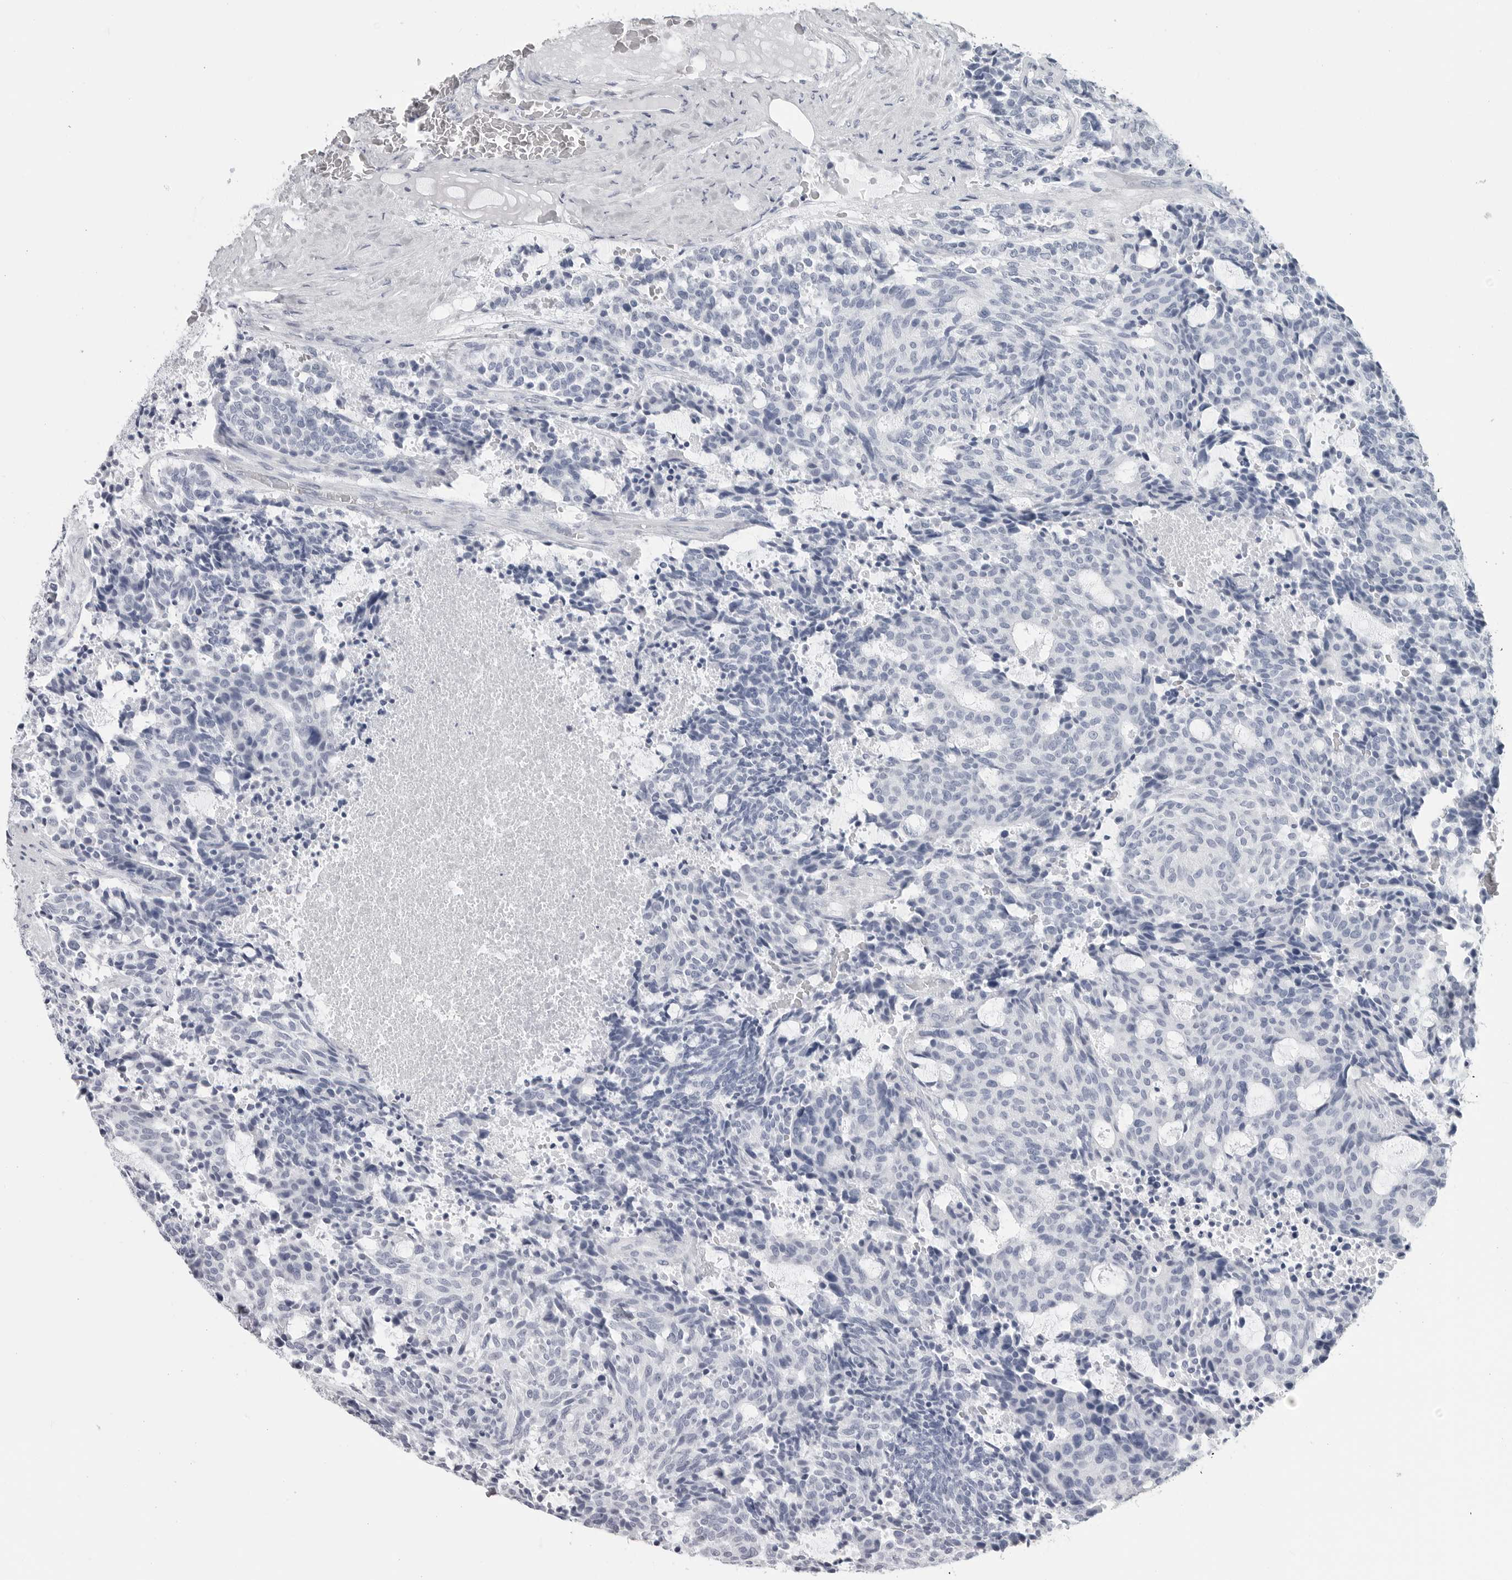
{"staining": {"intensity": "negative", "quantity": "none", "location": "none"}, "tissue": "carcinoid", "cell_type": "Tumor cells", "image_type": "cancer", "snomed": [{"axis": "morphology", "description": "Carcinoid, malignant, NOS"}, {"axis": "topography", "description": "Pancreas"}], "caption": "The histopathology image demonstrates no staining of tumor cells in carcinoid.", "gene": "CSH1", "patient": {"sex": "female", "age": 54}}